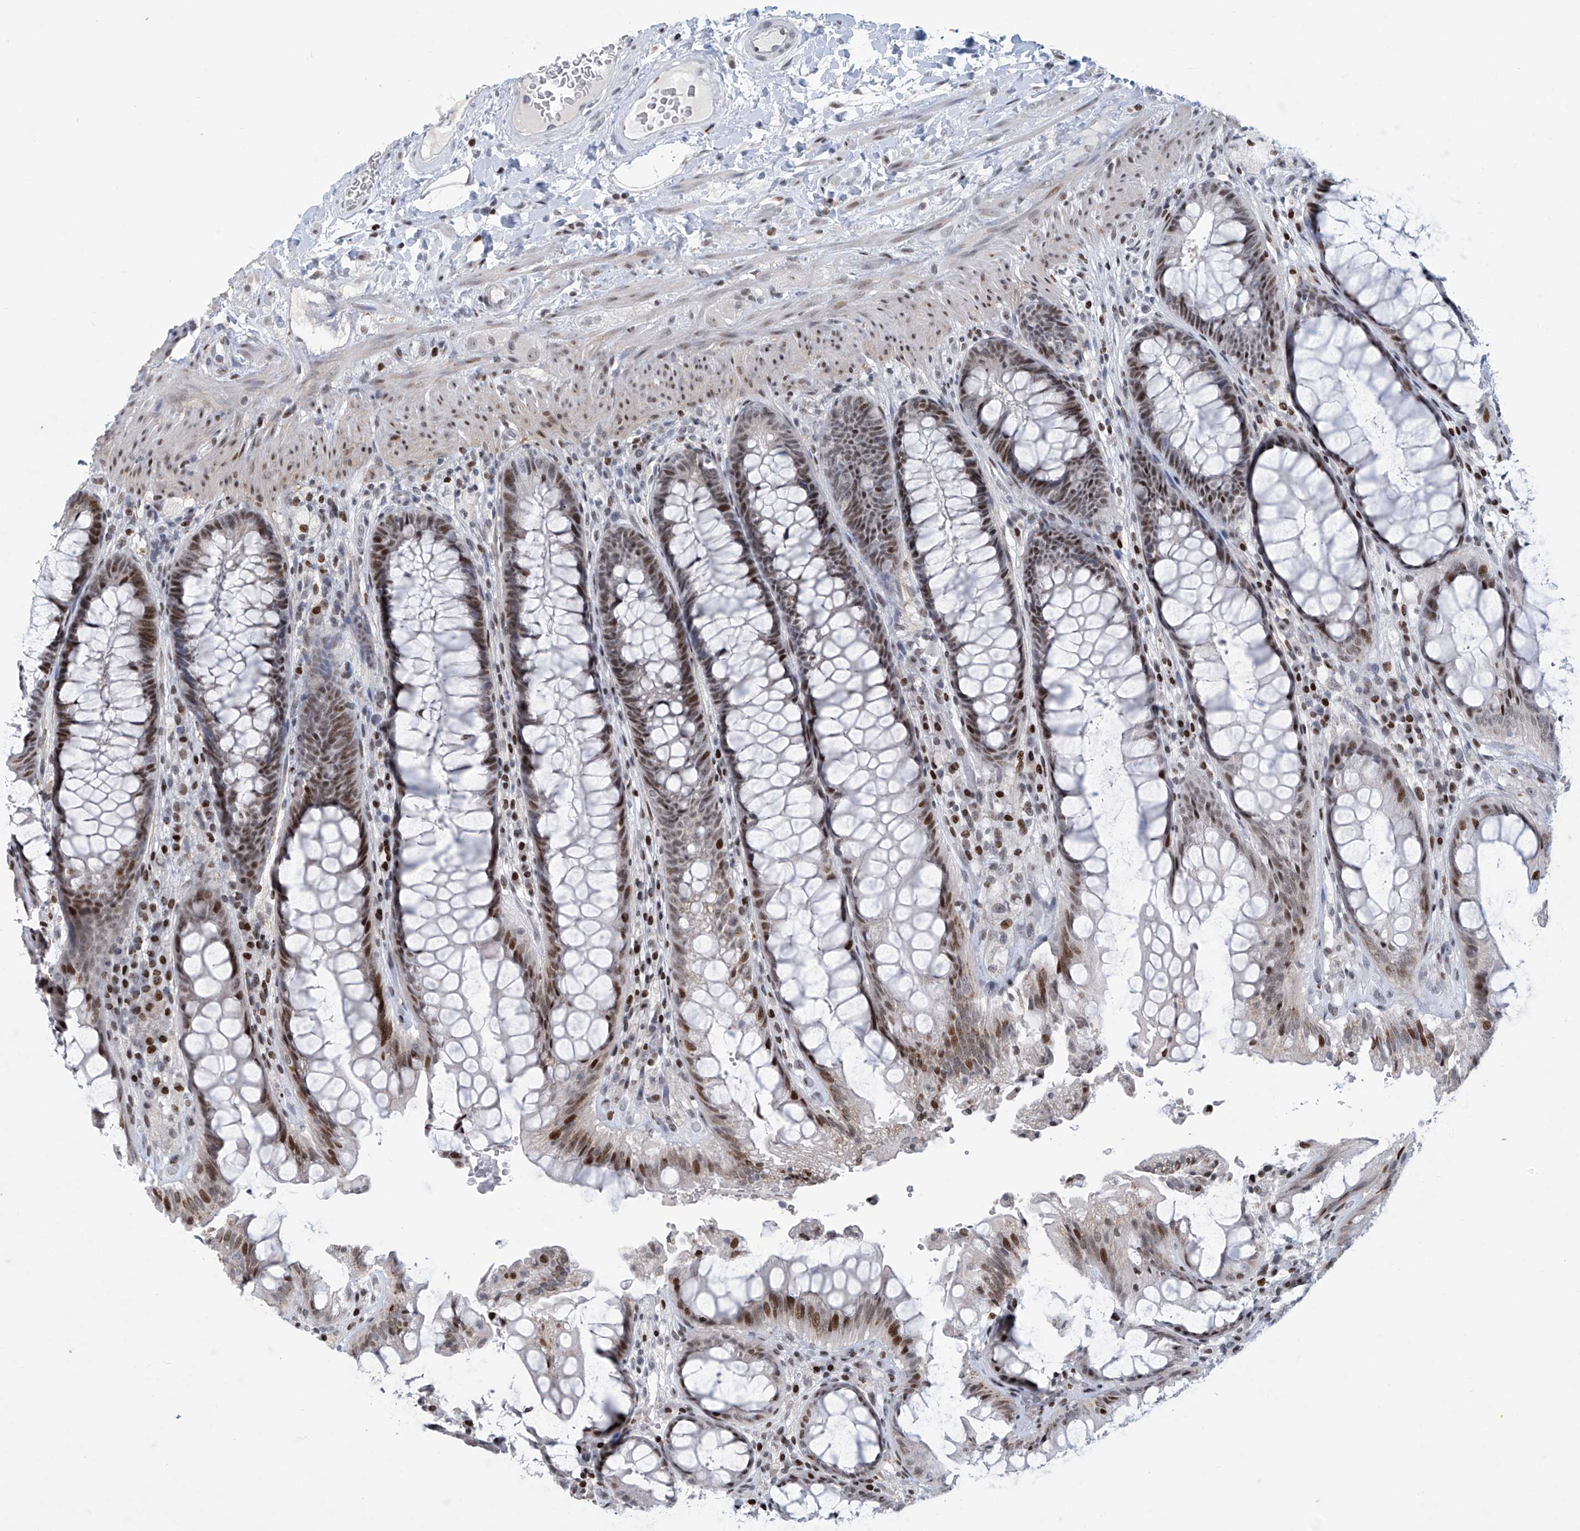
{"staining": {"intensity": "moderate", "quantity": ">75%", "location": "nuclear"}, "tissue": "rectum", "cell_type": "Glandular cells", "image_type": "normal", "snomed": [{"axis": "morphology", "description": "Normal tissue, NOS"}, {"axis": "topography", "description": "Rectum"}], "caption": "Benign rectum displays moderate nuclear positivity in approximately >75% of glandular cells, visualized by immunohistochemistry. (Brightfield microscopy of DAB IHC at high magnification).", "gene": "RFX7", "patient": {"sex": "female", "age": 46}}